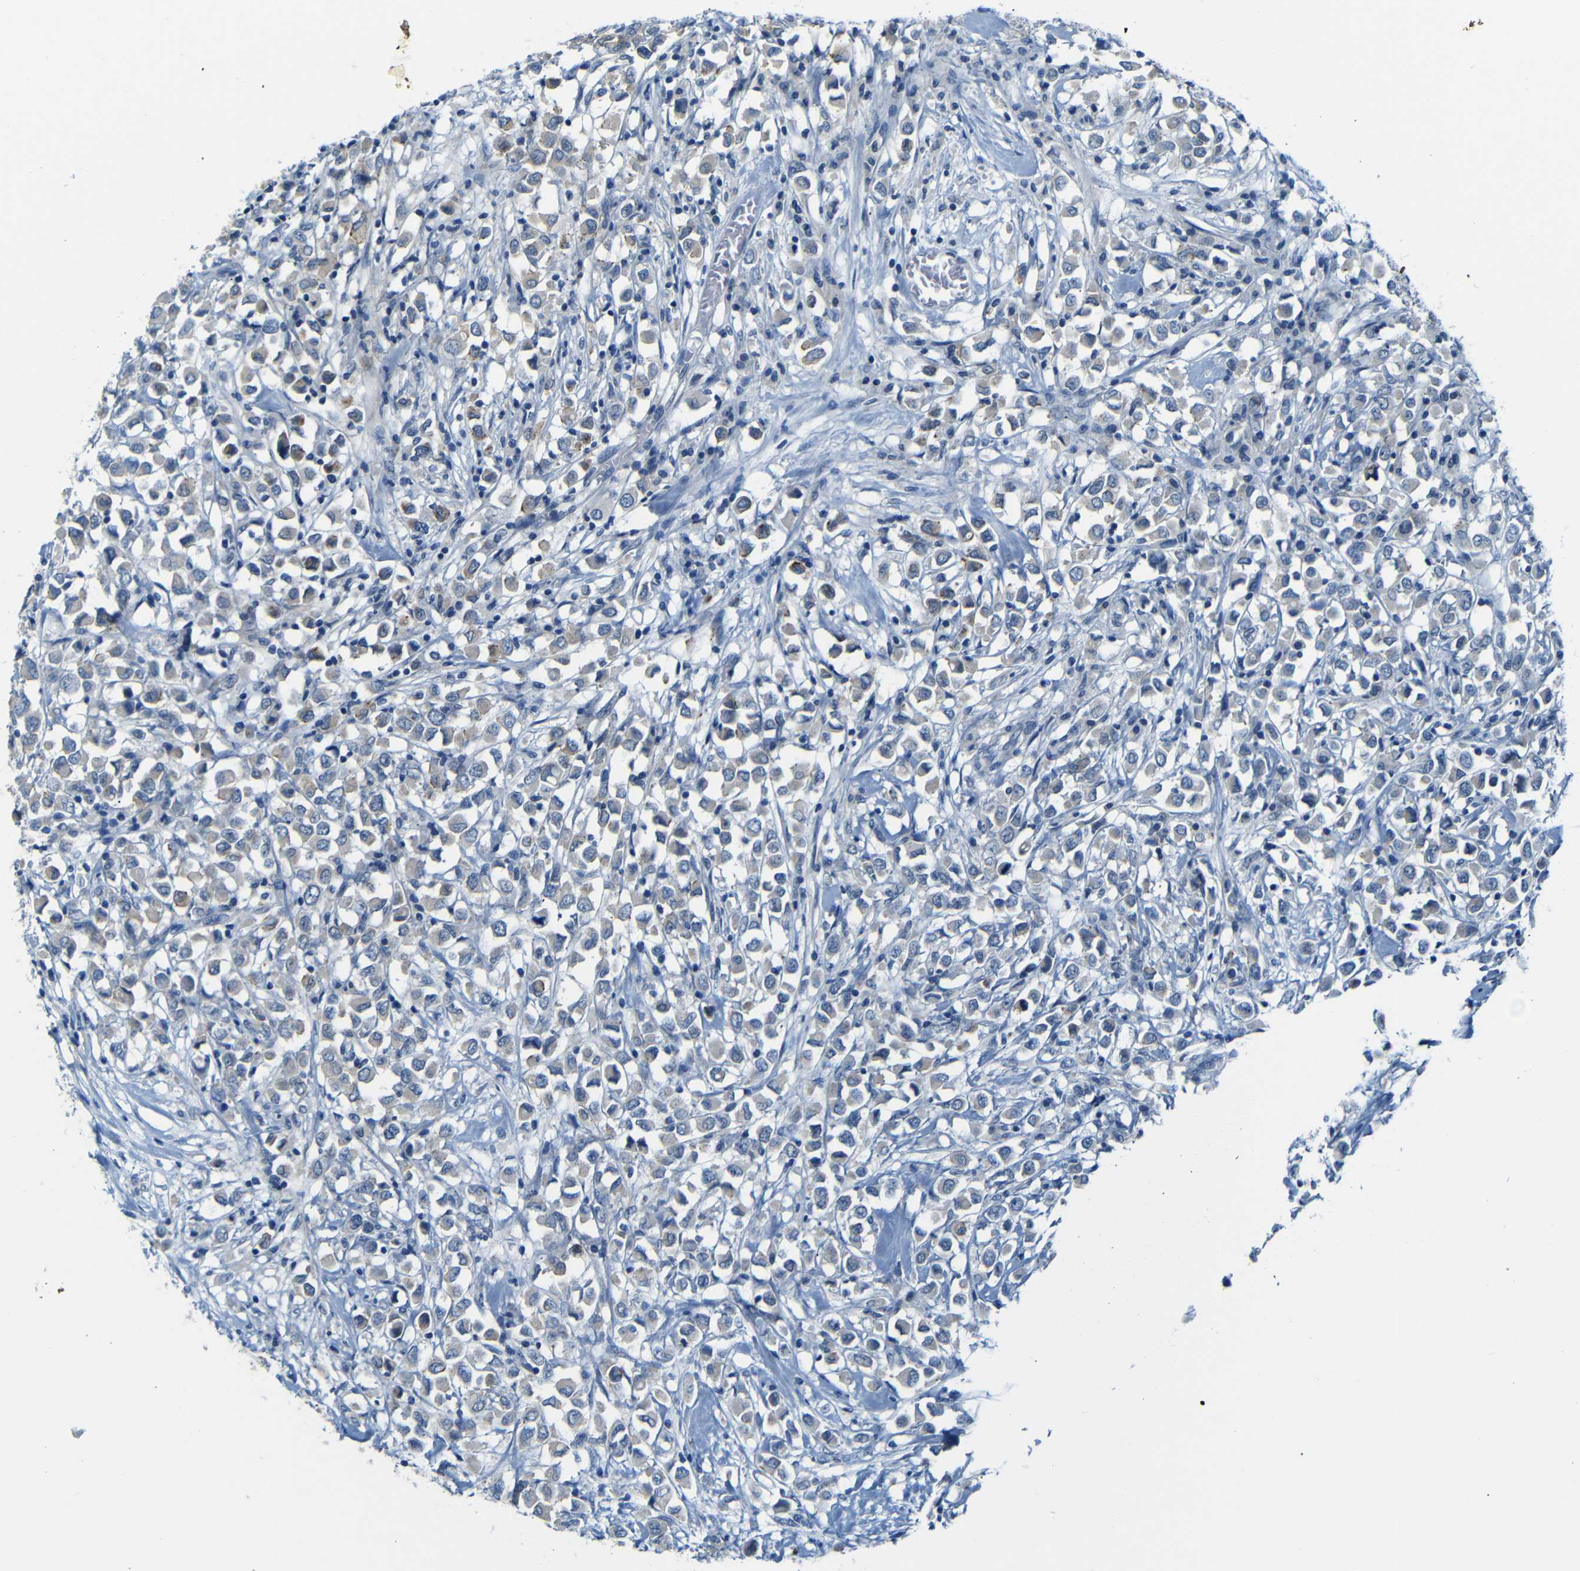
{"staining": {"intensity": "weak", "quantity": ">75%", "location": "cytoplasmic/membranous"}, "tissue": "breast cancer", "cell_type": "Tumor cells", "image_type": "cancer", "snomed": [{"axis": "morphology", "description": "Duct carcinoma"}, {"axis": "topography", "description": "Breast"}], "caption": "The micrograph exhibits staining of breast cancer (invasive ductal carcinoma), revealing weak cytoplasmic/membranous protein staining (brown color) within tumor cells.", "gene": "ANK3", "patient": {"sex": "female", "age": 61}}